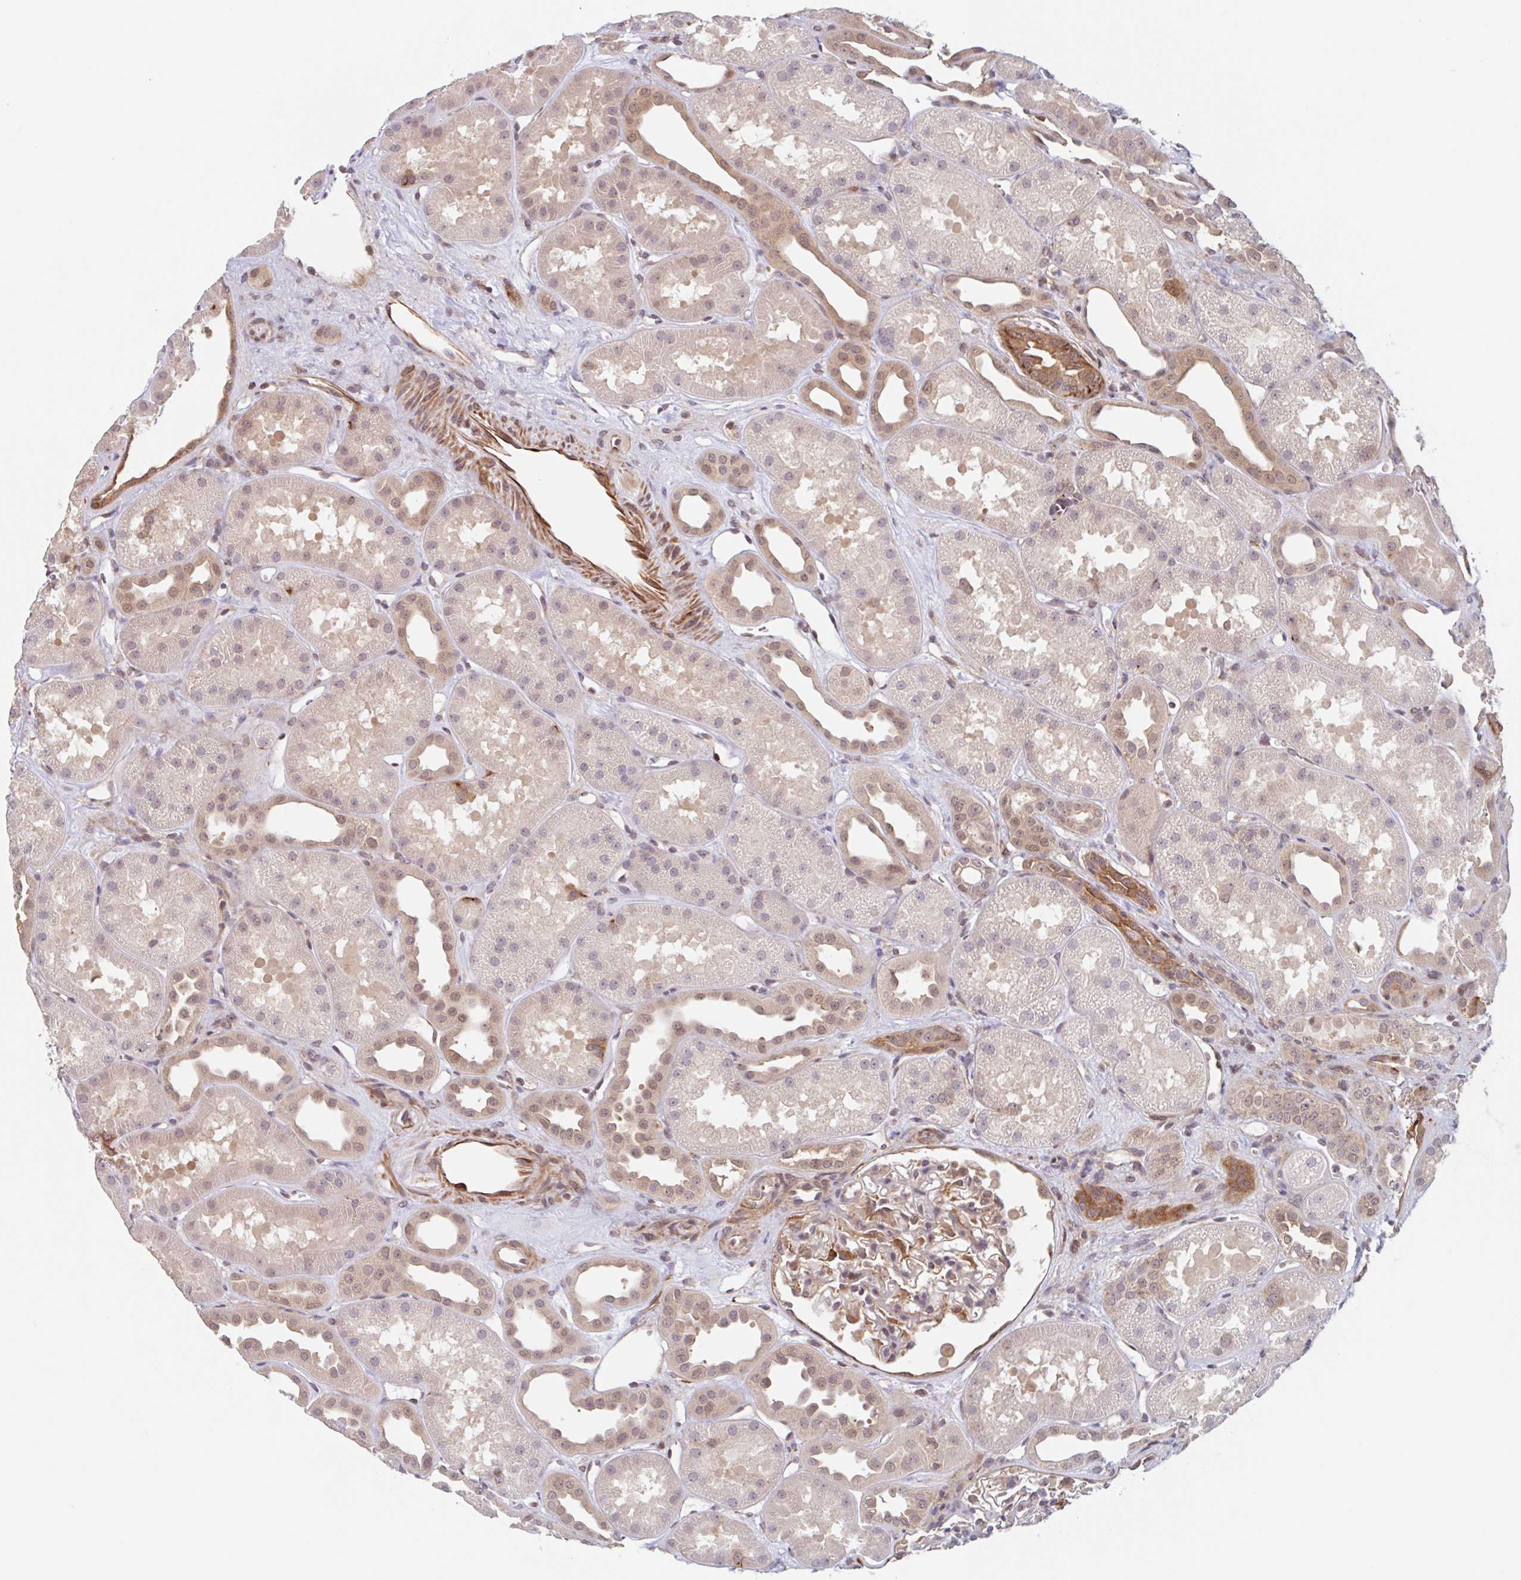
{"staining": {"intensity": "moderate", "quantity": "25%-75%", "location": "cytoplasmic/membranous"}, "tissue": "kidney", "cell_type": "Cells in glomeruli", "image_type": "normal", "snomed": [{"axis": "morphology", "description": "Normal tissue, NOS"}, {"axis": "topography", "description": "Kidney"}], "caption": "Cells in glomeruli exhibit medium levels of moderate cytoplasmic/membranous positivity in about 25%-75% of cells in benign human kidney.", "gene": "NUB1", "patient": {"sex": "male", "age": 61}}